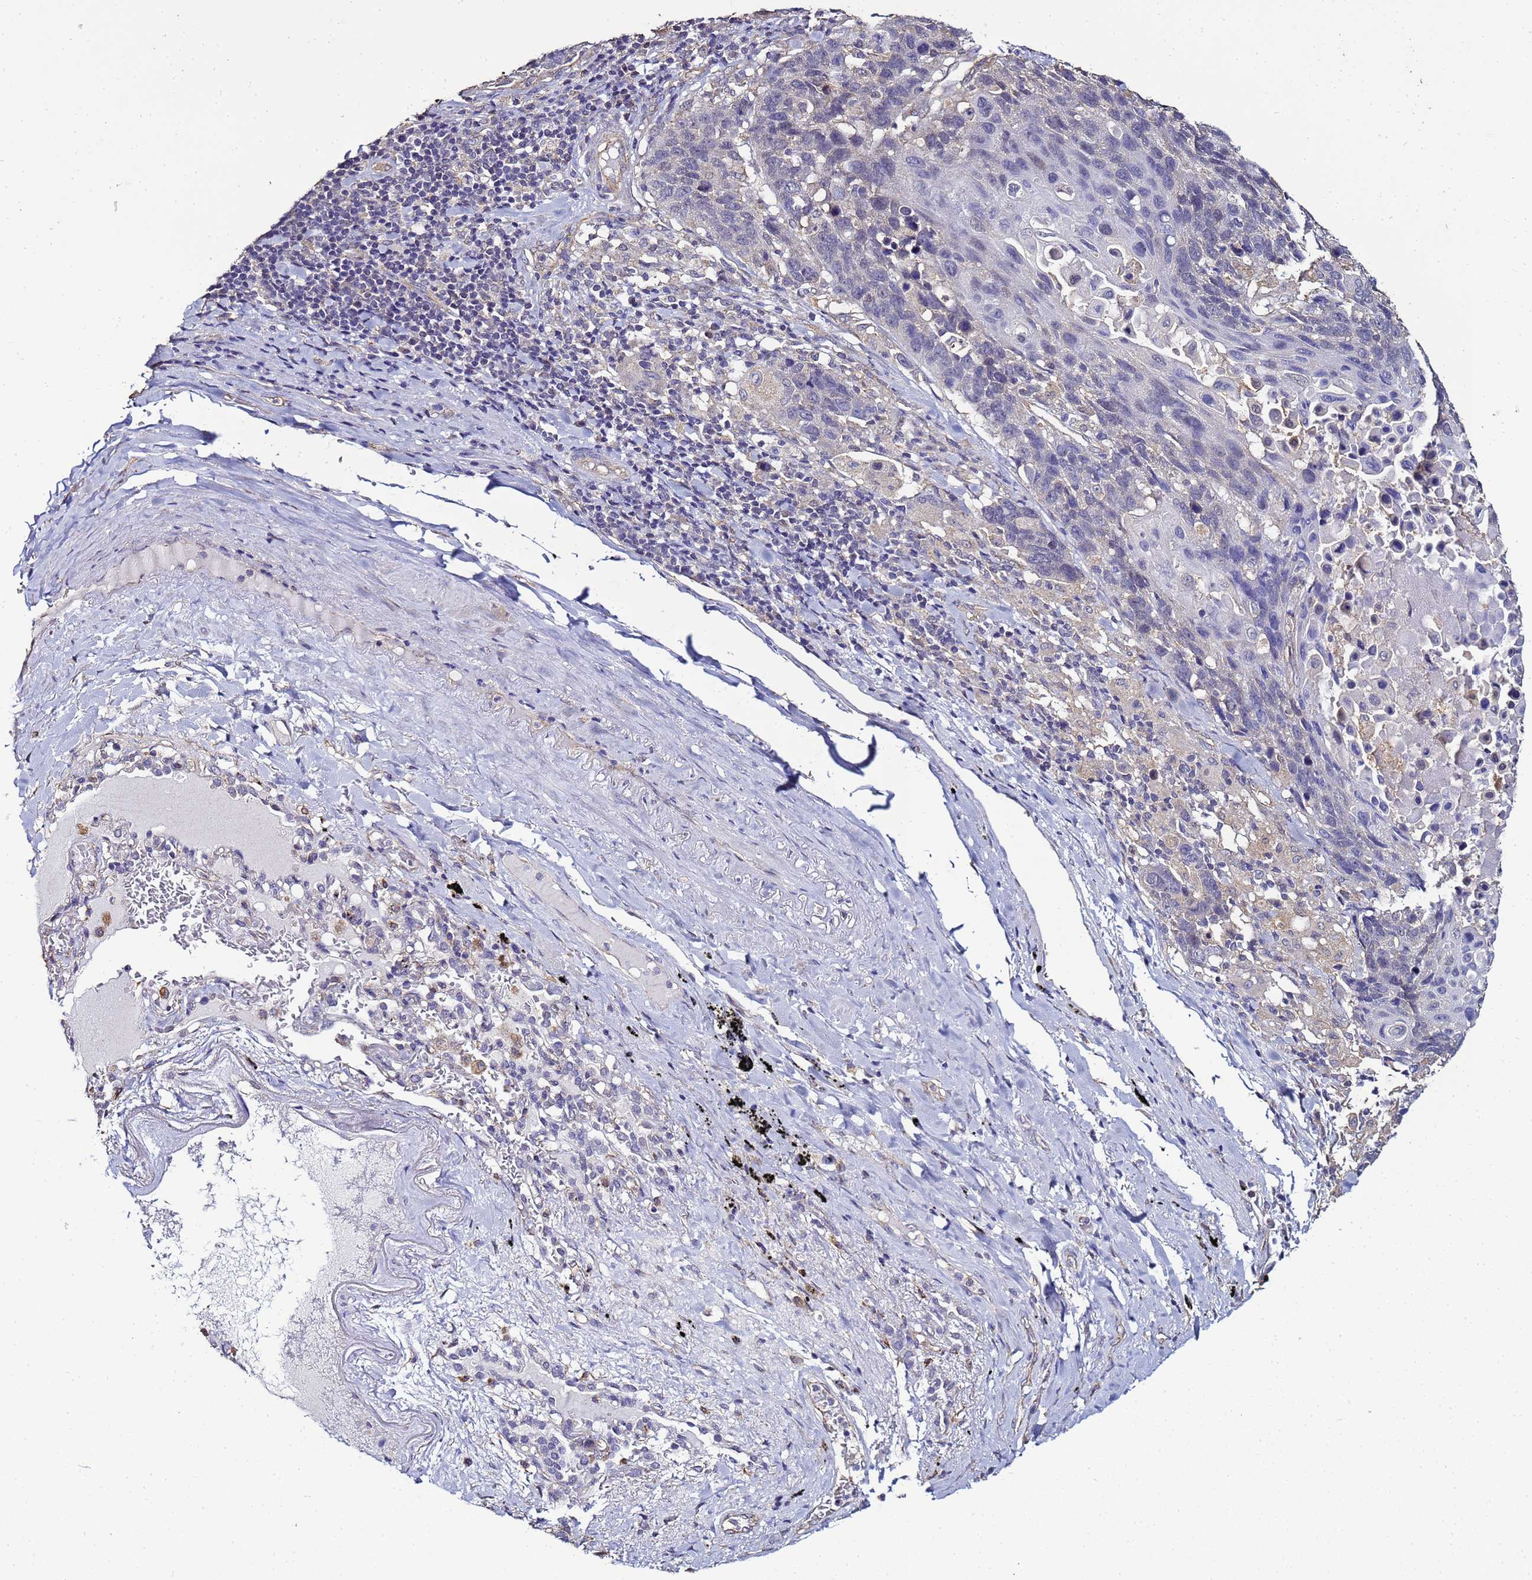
{"staining": {"intensity": "negative", "quantity": "none", "location": "none"}, "tissue": "lung cancer", "cell_type": "Tumor cells", "image_type": "cancer", "snomed": [{"axis": "morphology", "description": "Squamous cell carcinoma, NOS"}, {"axis": "topography", "description": "Lung"}], "caption": "Lung cancer (squamous cell carcinoma) was stained to show a protein in brown. There is no significant staining in tumor cells.", "gene": "ENOPH1", "patient": {"sex": "male", "age": 66}}